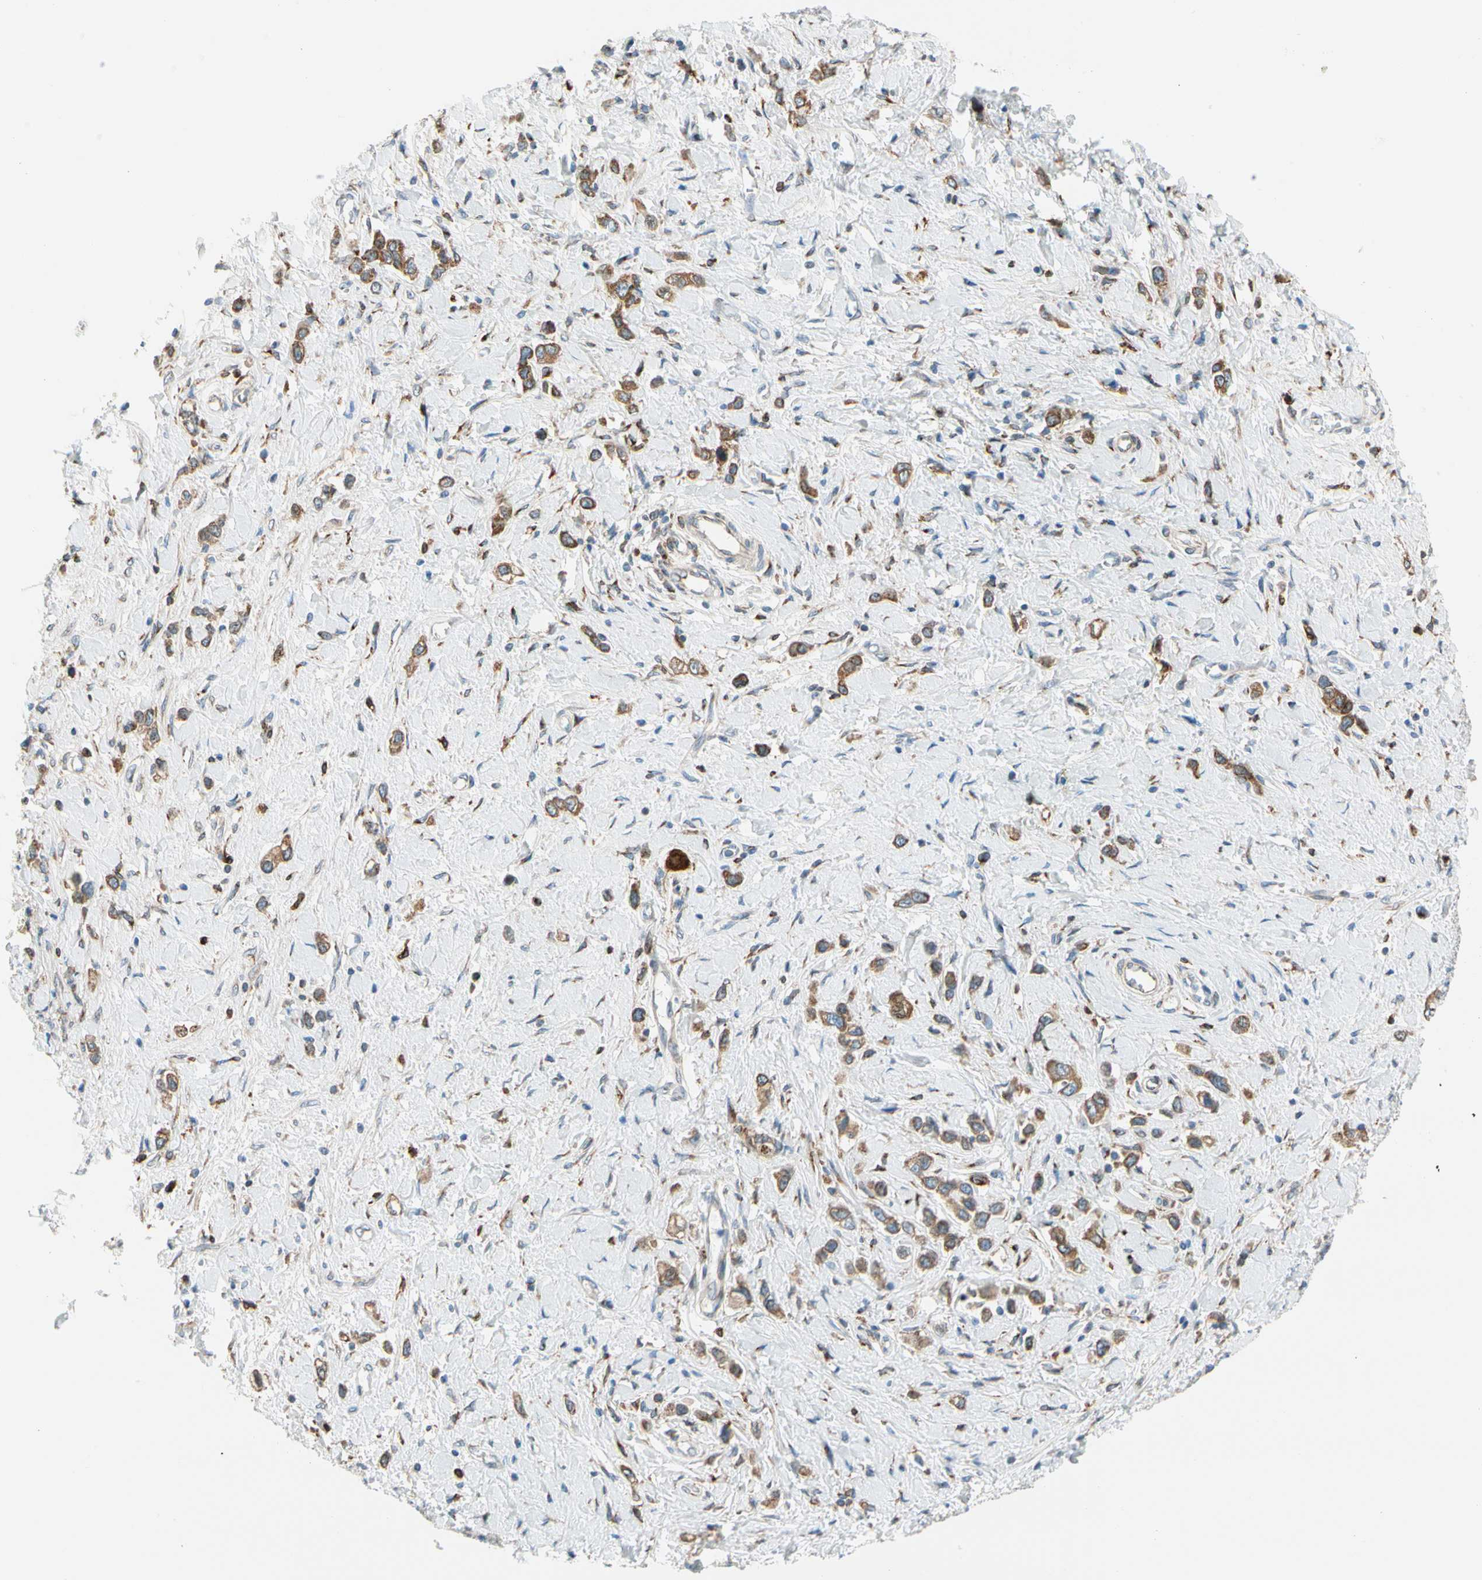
{"staining": {"intensity": "moderate", "quantity": ">75%", "location": "cytoplasmic/membranous"}, "tissue": "stomach cancer", "cell_type": "Tumor cells", "image_type": "cancer", "snomed": [{"axis": "morphology", "description": "Normal tissue, NOS"}, {"axis": "morphology", "description": "Adenocarcinoma, NOS"}, {"axis": "topography", "description": "Stomach, upper"}, {"axis": "topography", "description": "Stomach"}], "caption": "Moderate cytoplasmic/membranous expression for a protein is seen in approximately >75% of tumor cells of adenocarcinoma (stomach) using IHC.", "gene": "NUCB1", "patient": {"sex": "female", "age": 65}}